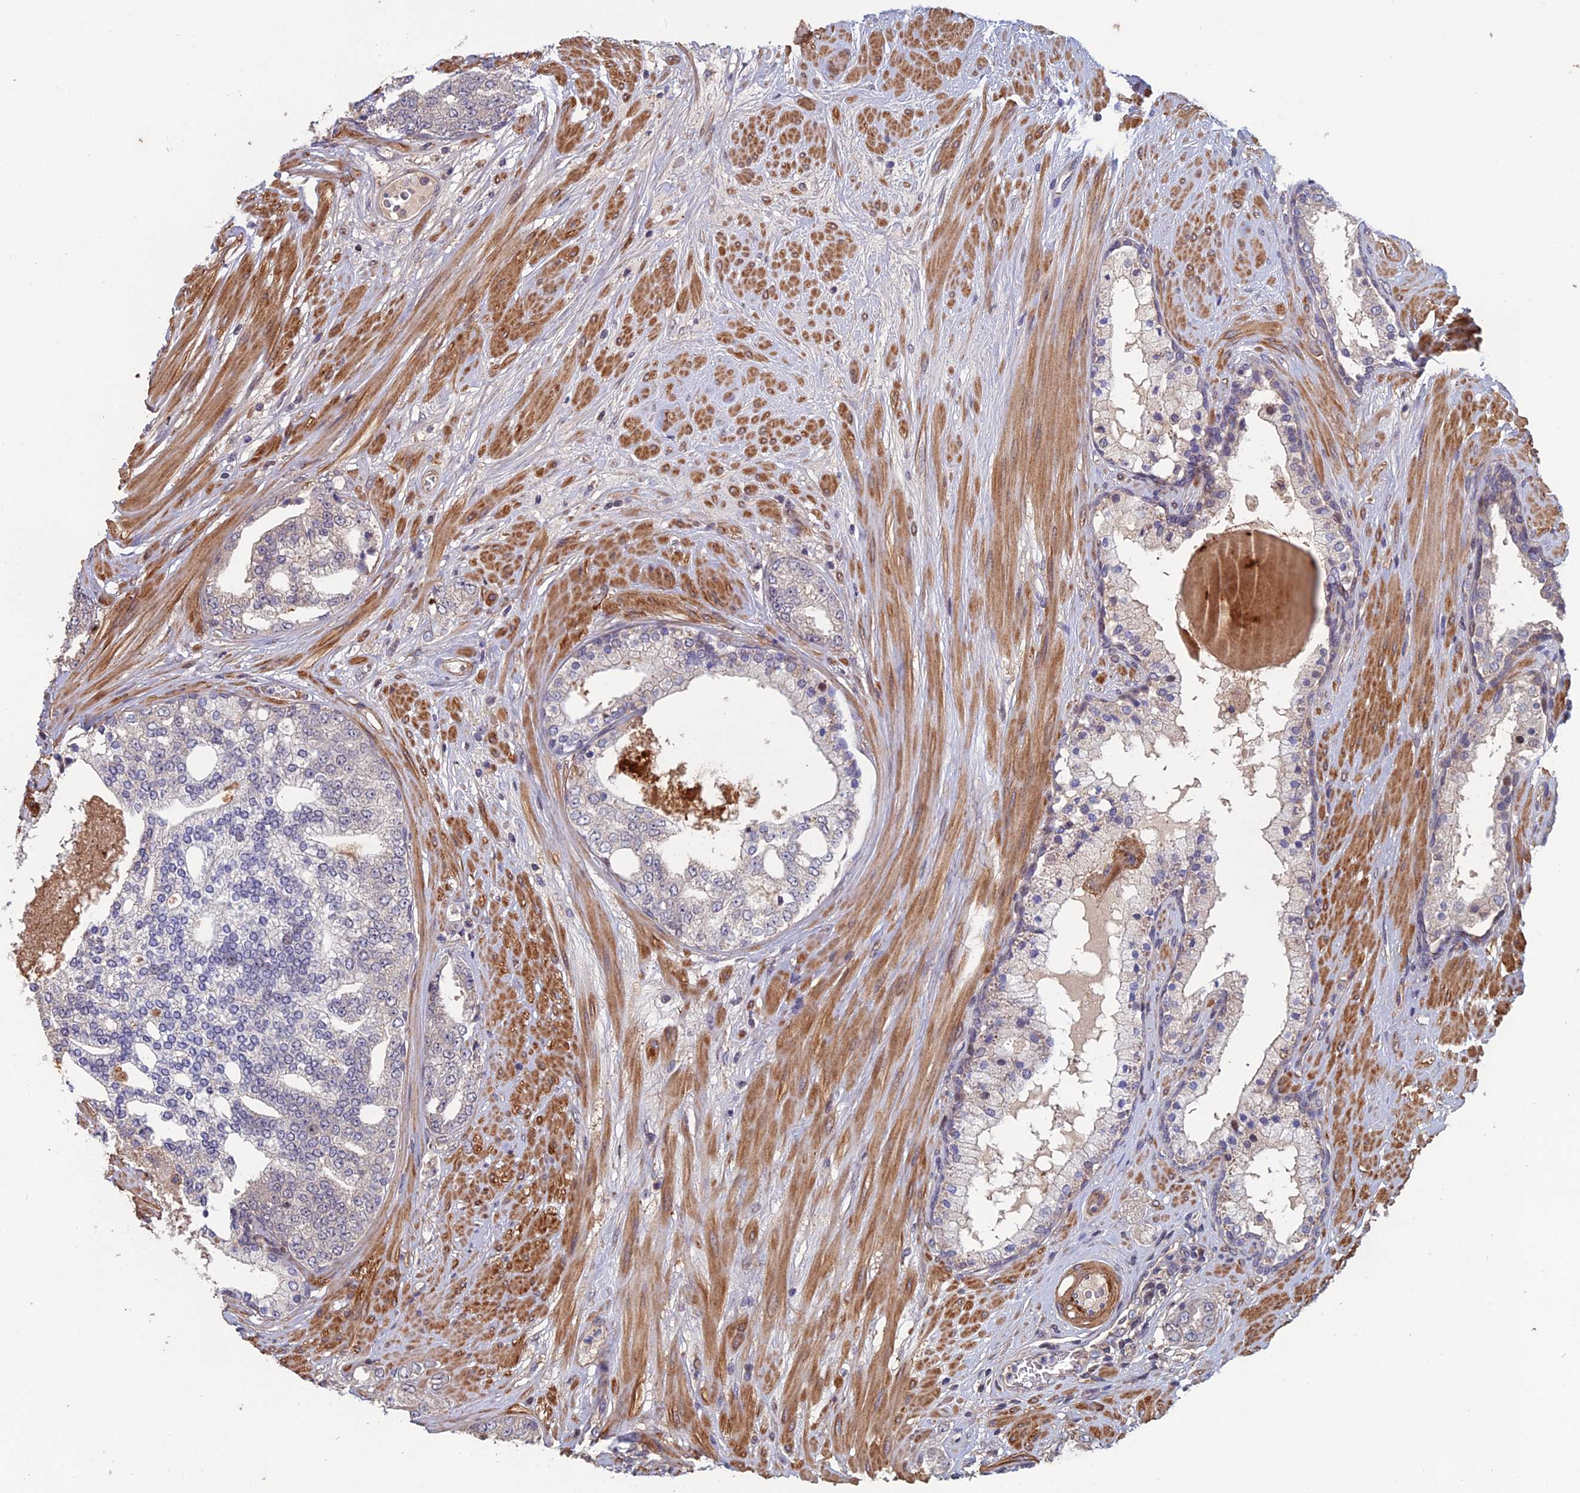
{"staining": {"intensity": "negative", "quantity": "none", "location": "none"}, "tissue": "prostate cancer", "cell_type": "Tumor cells", "image_type": "cancer", "snomed": [{"axis": "morphology", "description": "Adenocarcinoma, High grade"}, {"axis": "topography", "description": "Prostate"}], "caption": "DAB immunohistochemical staining of prostate cancer displays no significant expression in tumor cells. Nuclei are stained in blue.", "gene": "CCDC183", "patient": {"sex": "male", "age": 64}}